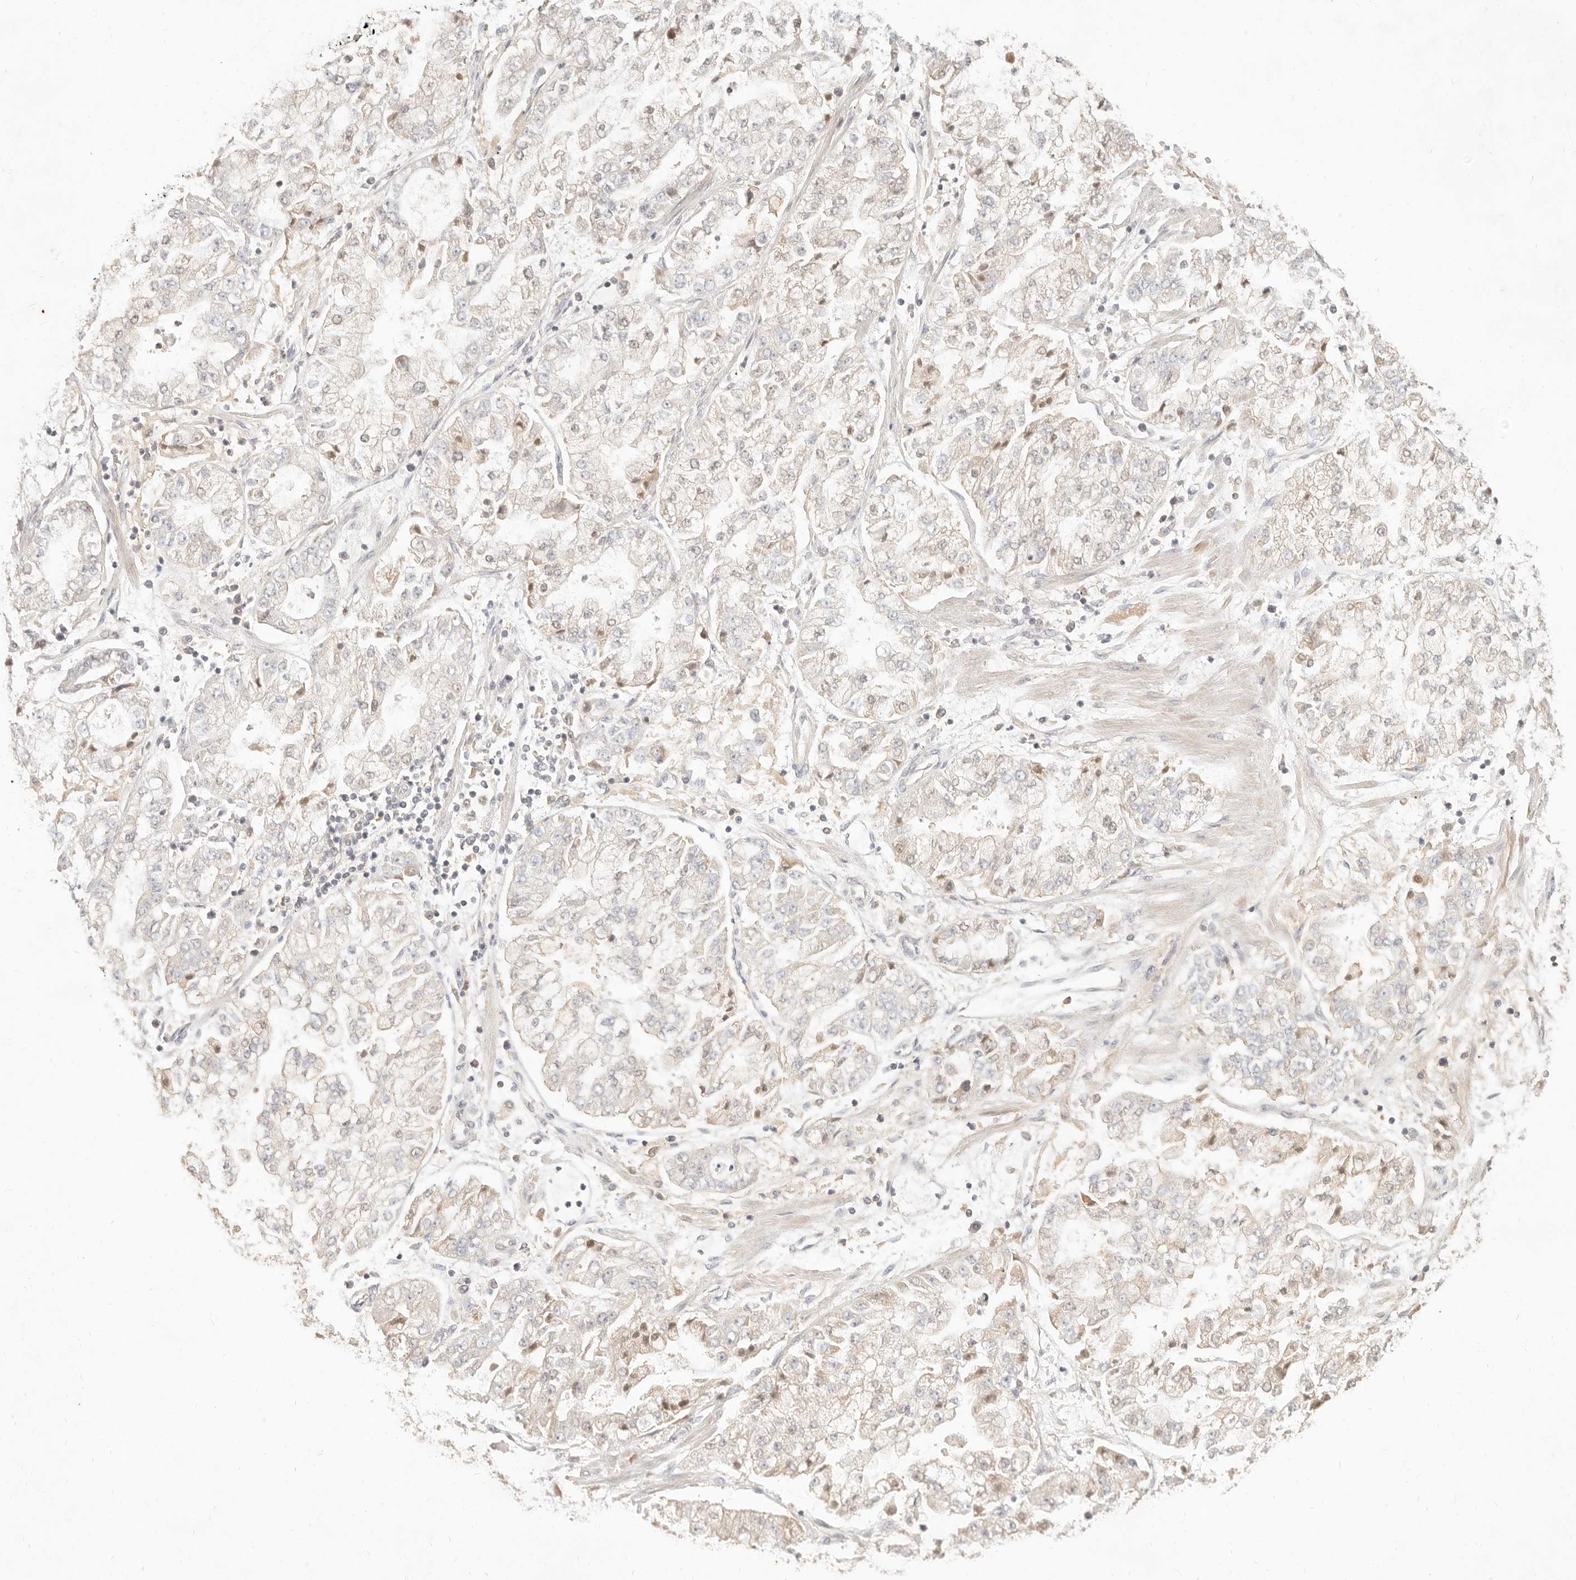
{"staining": {"intensity": "negative", "quantity": "none", "location": "none"}, "tissue": "stomach cancer", "cell_type": "Tumor cells", "image_type": "cancer", "snomed": [{"axis": "morphology", "description": "Adenocarcinoma, NOS"}, {"axis": "topography", "description": "Stomach"}], "caption": "A photomicrograph of stomach cancer stained for a protein displays no brown staining in tumor cells. (Brightfield microscopy of DAB immunohistochemistry (IHC) at high magnification).", "gene": "NECAP2", "patient": {"sex": "male", "age": 76}}